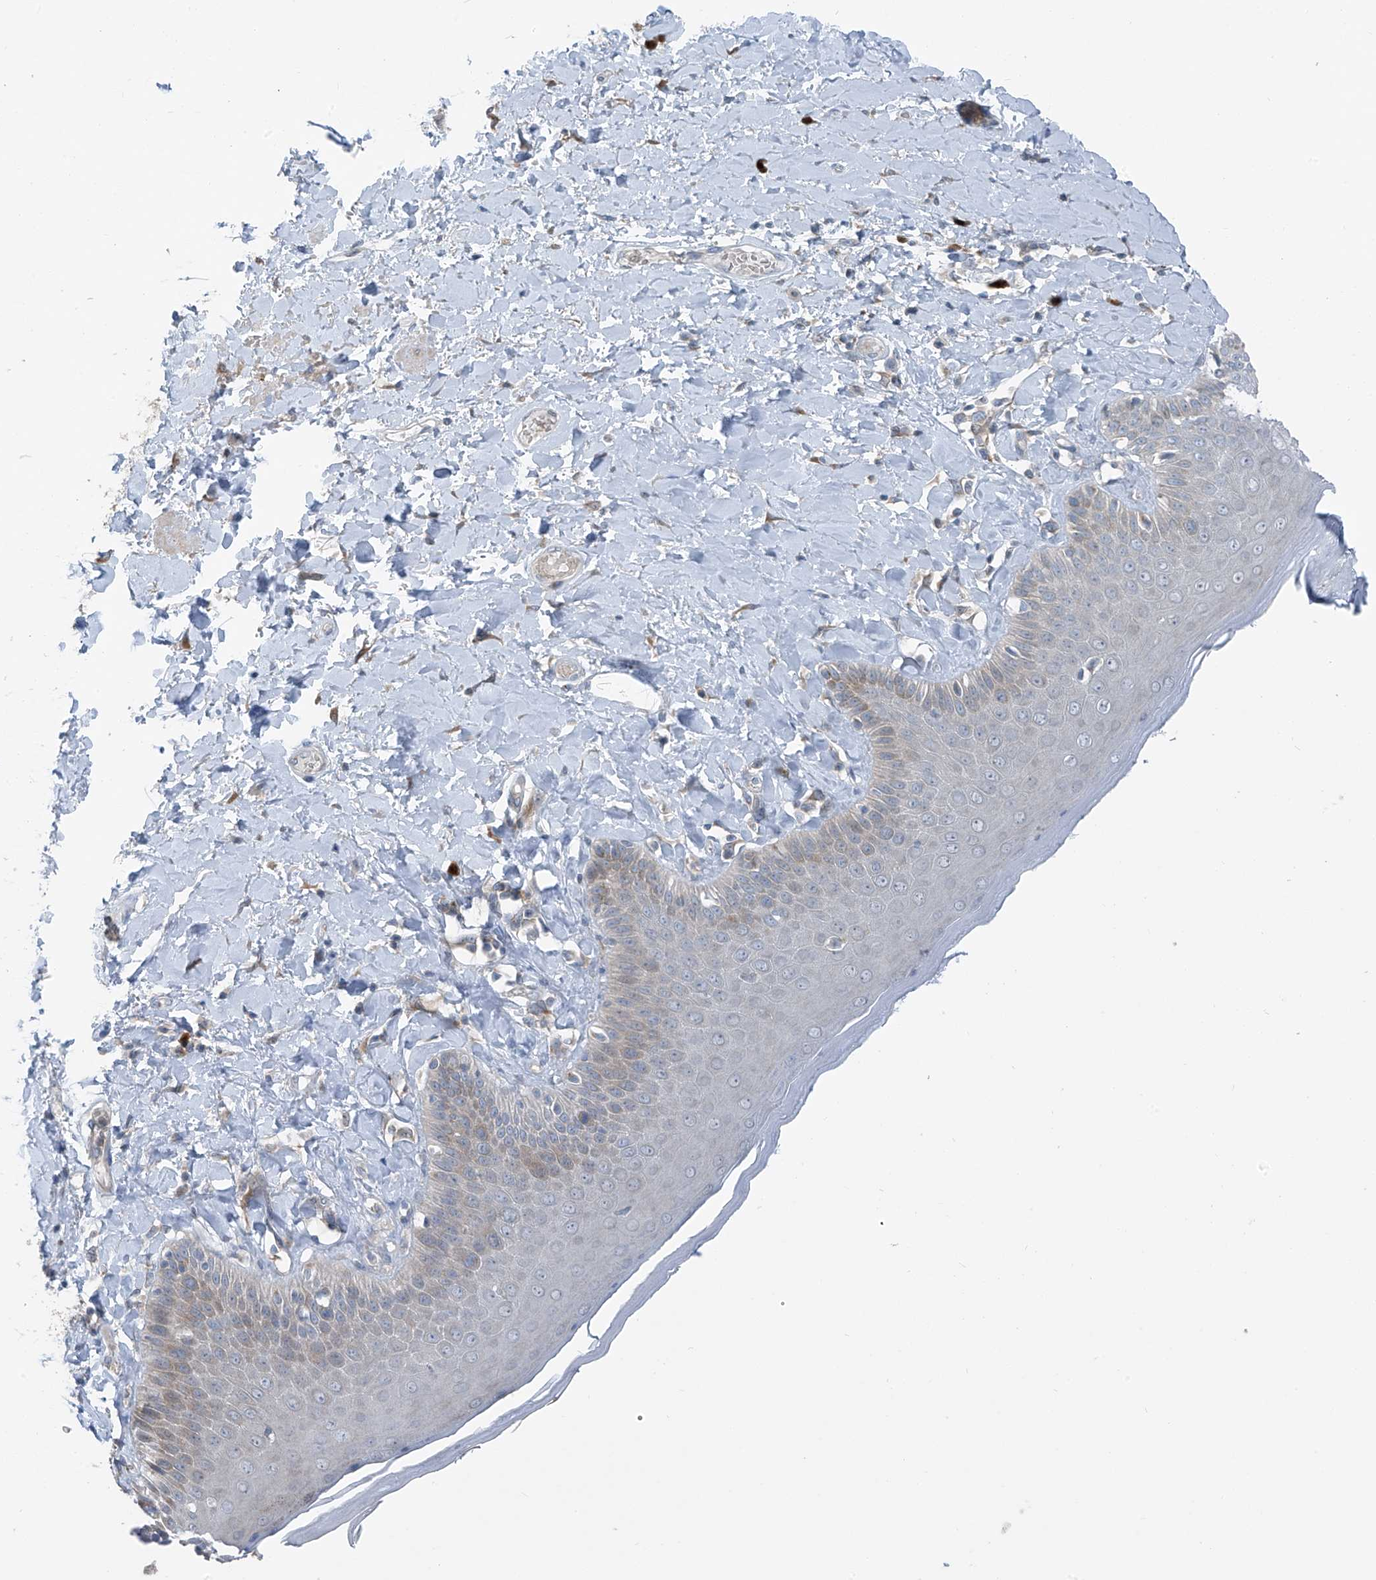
{"staining": {"intensity": "weak", "quantity": "<25%", "location": "cytoplasmic/membranous"}, "tissue": "skin", "cell_type": "Epidermal cells", "image_type": "normal", "snomed": [{"axis": "morphology", "description": "Normal tissue, NOS"}, {"axis": "topography", "description": "Anal"}], "caption": "Immunohistochemical staining of unremarkable human skin exhibits no significant staining in epidermal cells.", "gene": "SLC12A6", "patient": {"sex": "male", "age": 69}}